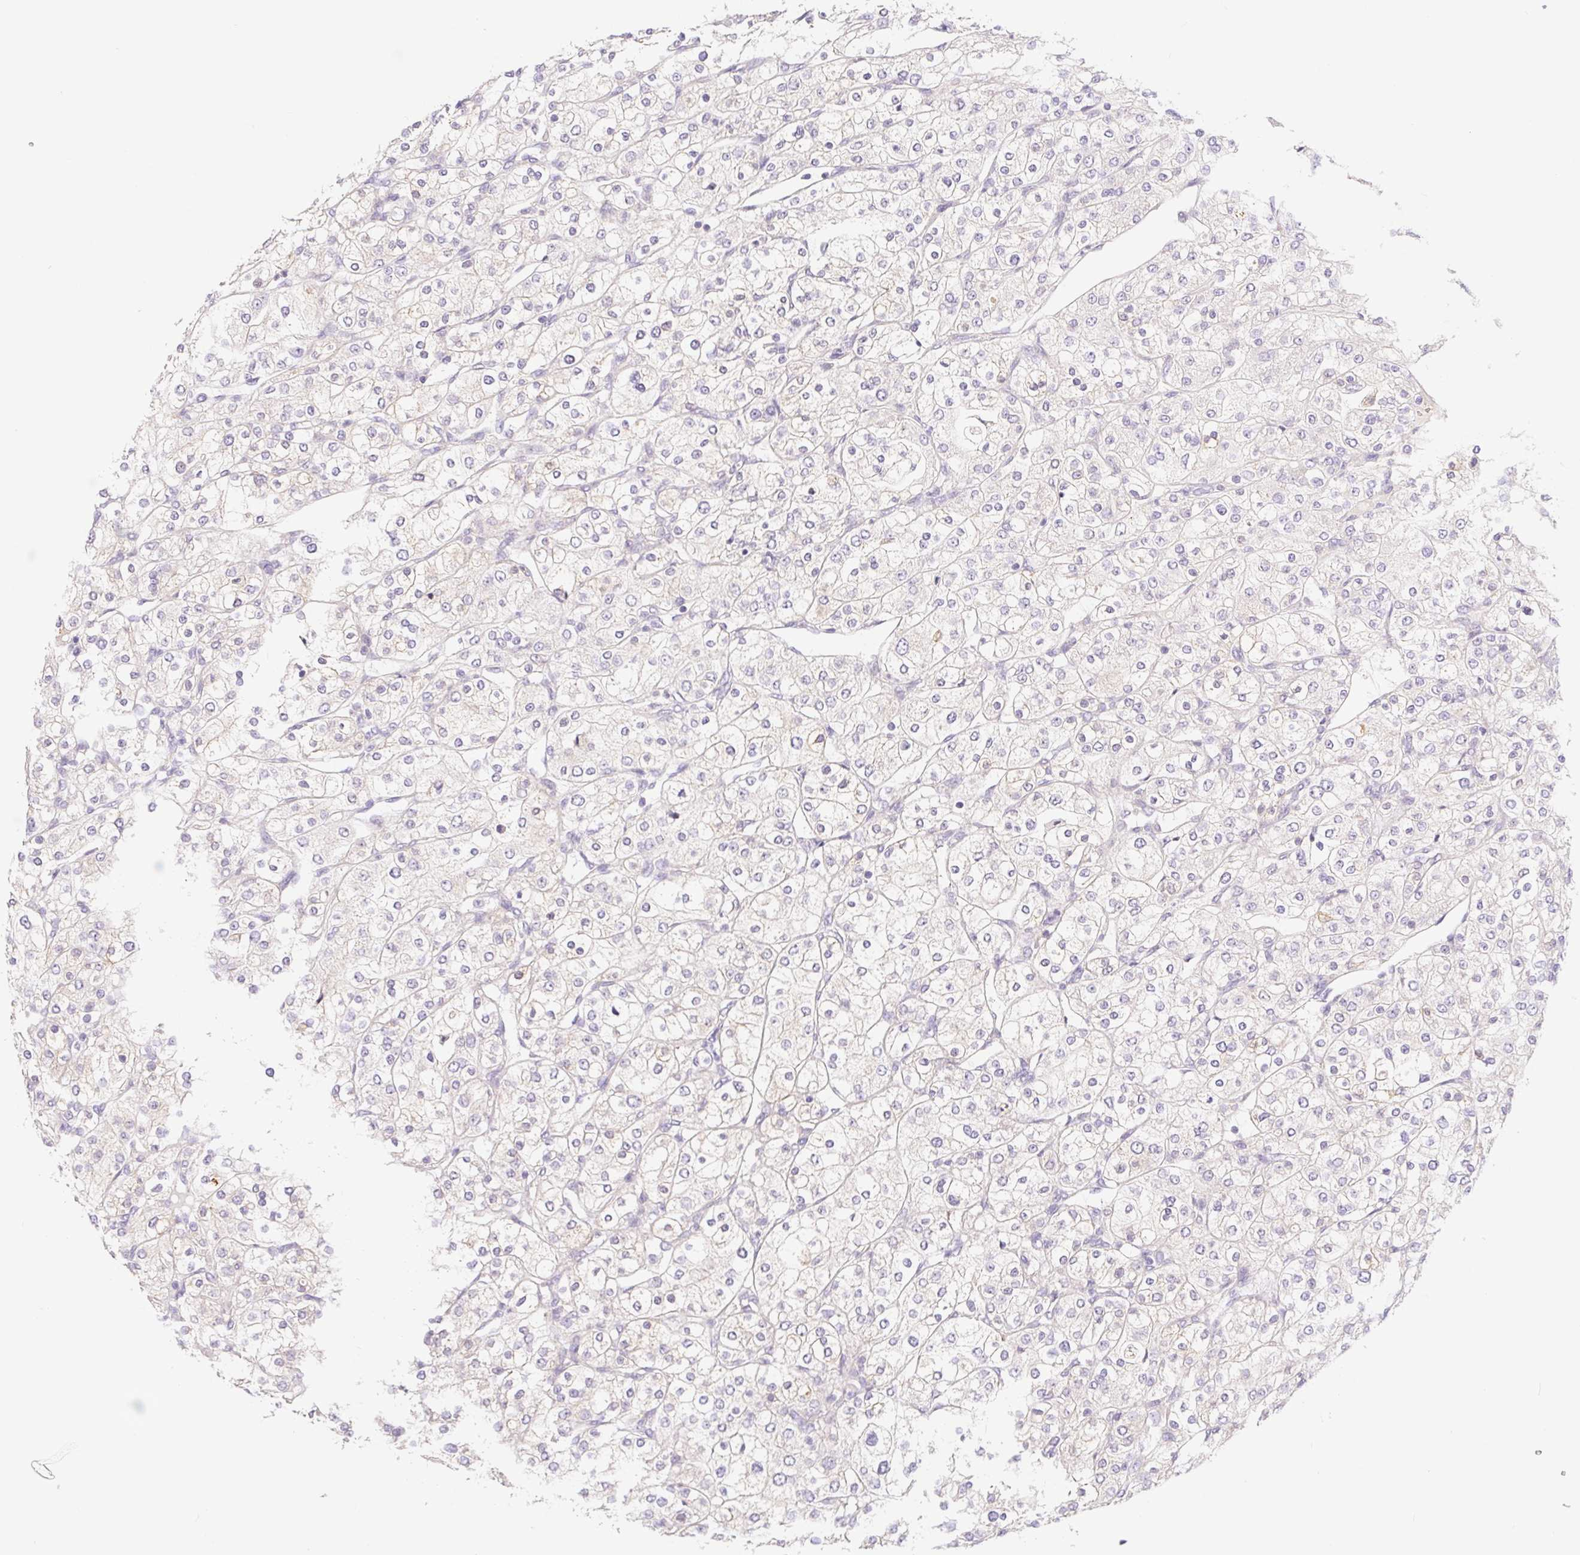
{"staining": {"intensity": "negative", "quantity": "none", "location": "none"}, "tissue": "renal cancer", "cell_type": "Tumor cells", "image_type": "cancer", "snomed": [{"axis": "morphology", "description": "Adenocarcinoma, NOS"}, {"axis": "topography", "description": "Kidney"}], "caption": "Image shows no protein staining in tumor cells of adenocarcinoma (renal) tissue.", "gene": "DYNC2LI1", "patient": {"sex": "male", "age": 80}}